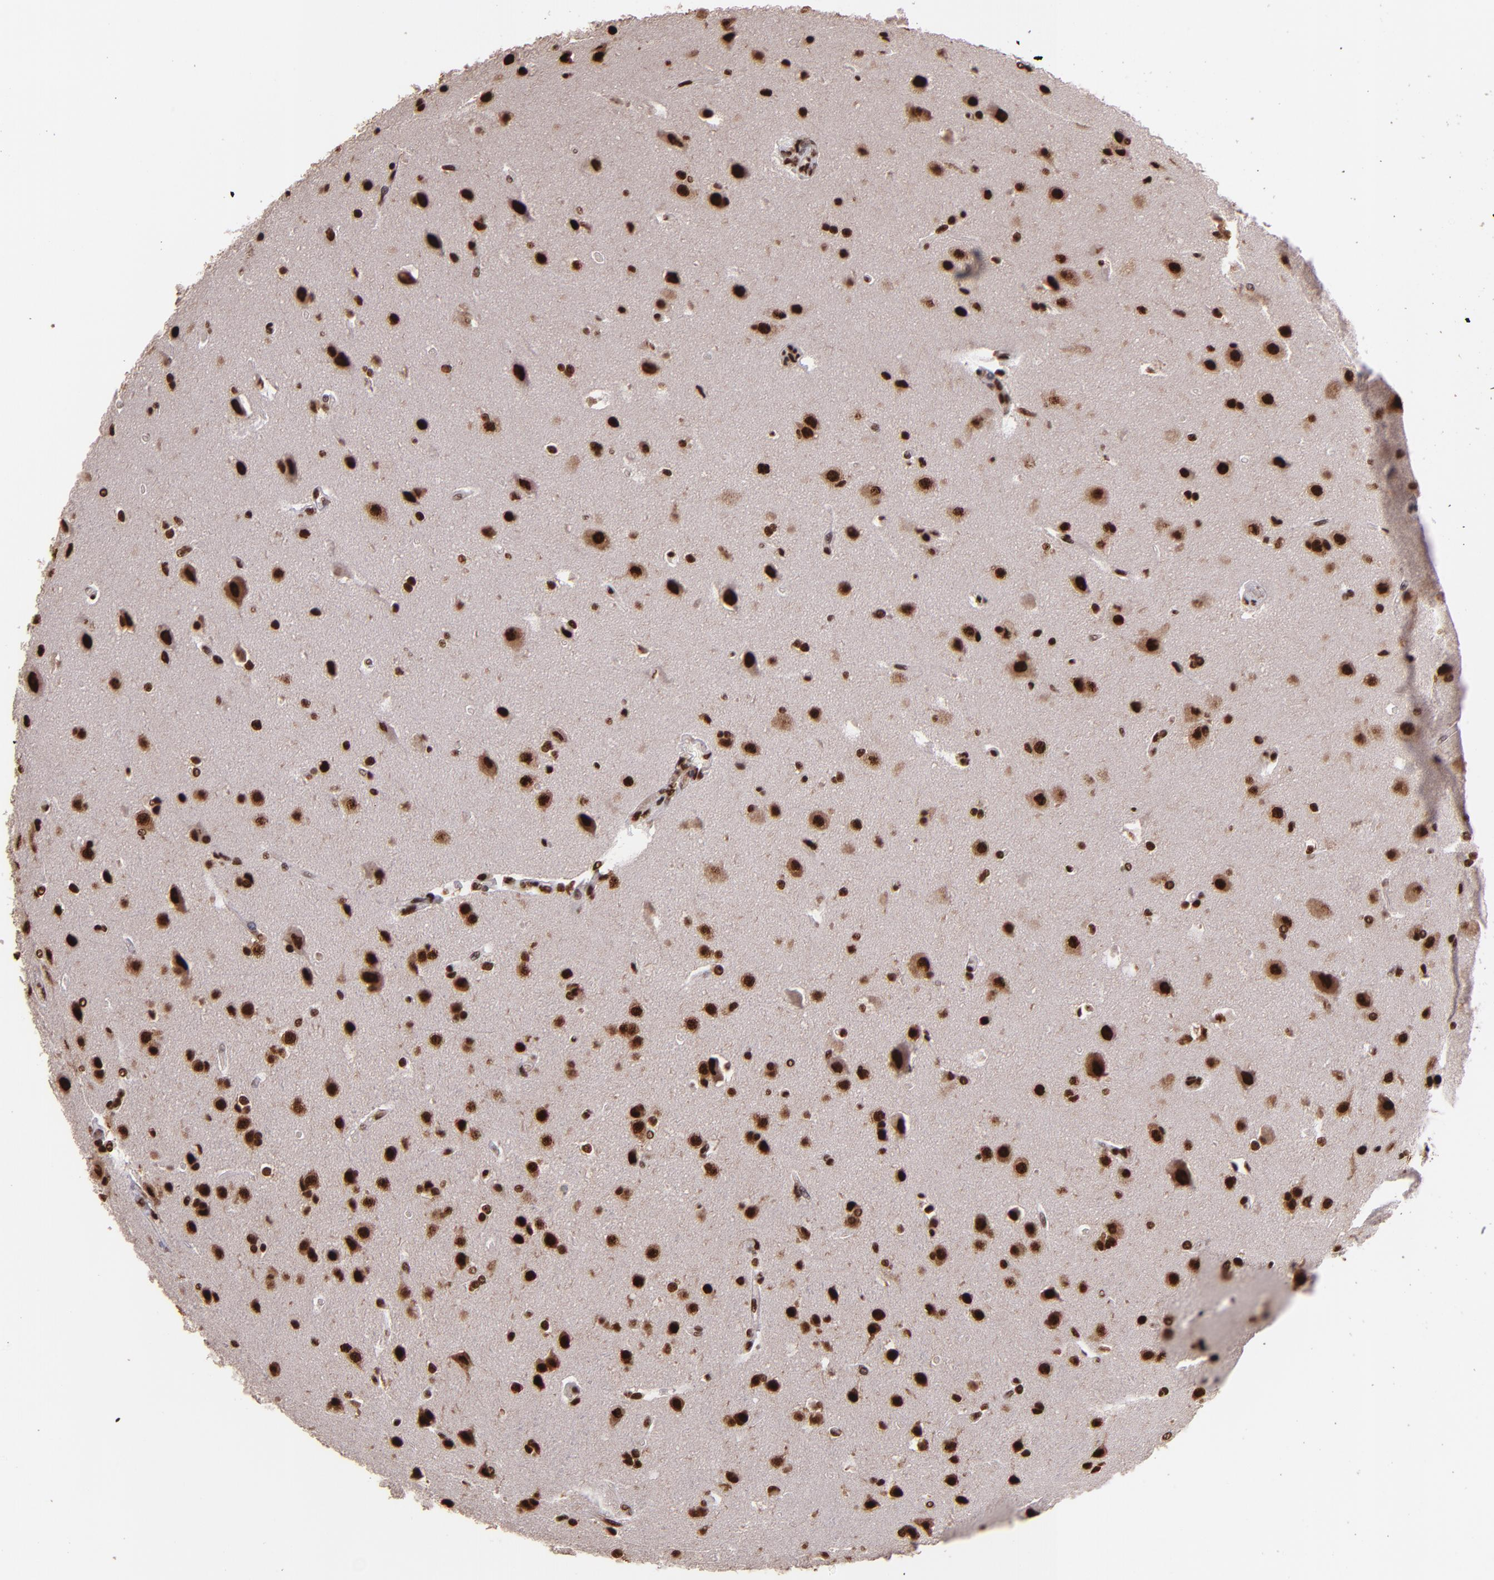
{"staining": {"intensity": "strong", "quantity": ">75%", "location": "nuclear"}, "tissue": "glioma", "cell_type": "Tumor cells", "image_type": "cancer", "snomed": [{"axis": "morphology", "description": "Glioma, malignant, Low grade"}, {"axis": "topography", "description": "Cerebral cortex"}], "caption": "Immunohistochemical staining of malignant glioma (low-grade) displays strong nuclear protein staining in about >75% of tumor cells.", "gene": "PQBP1", "patient": {"sex": "female", "age": 47}}